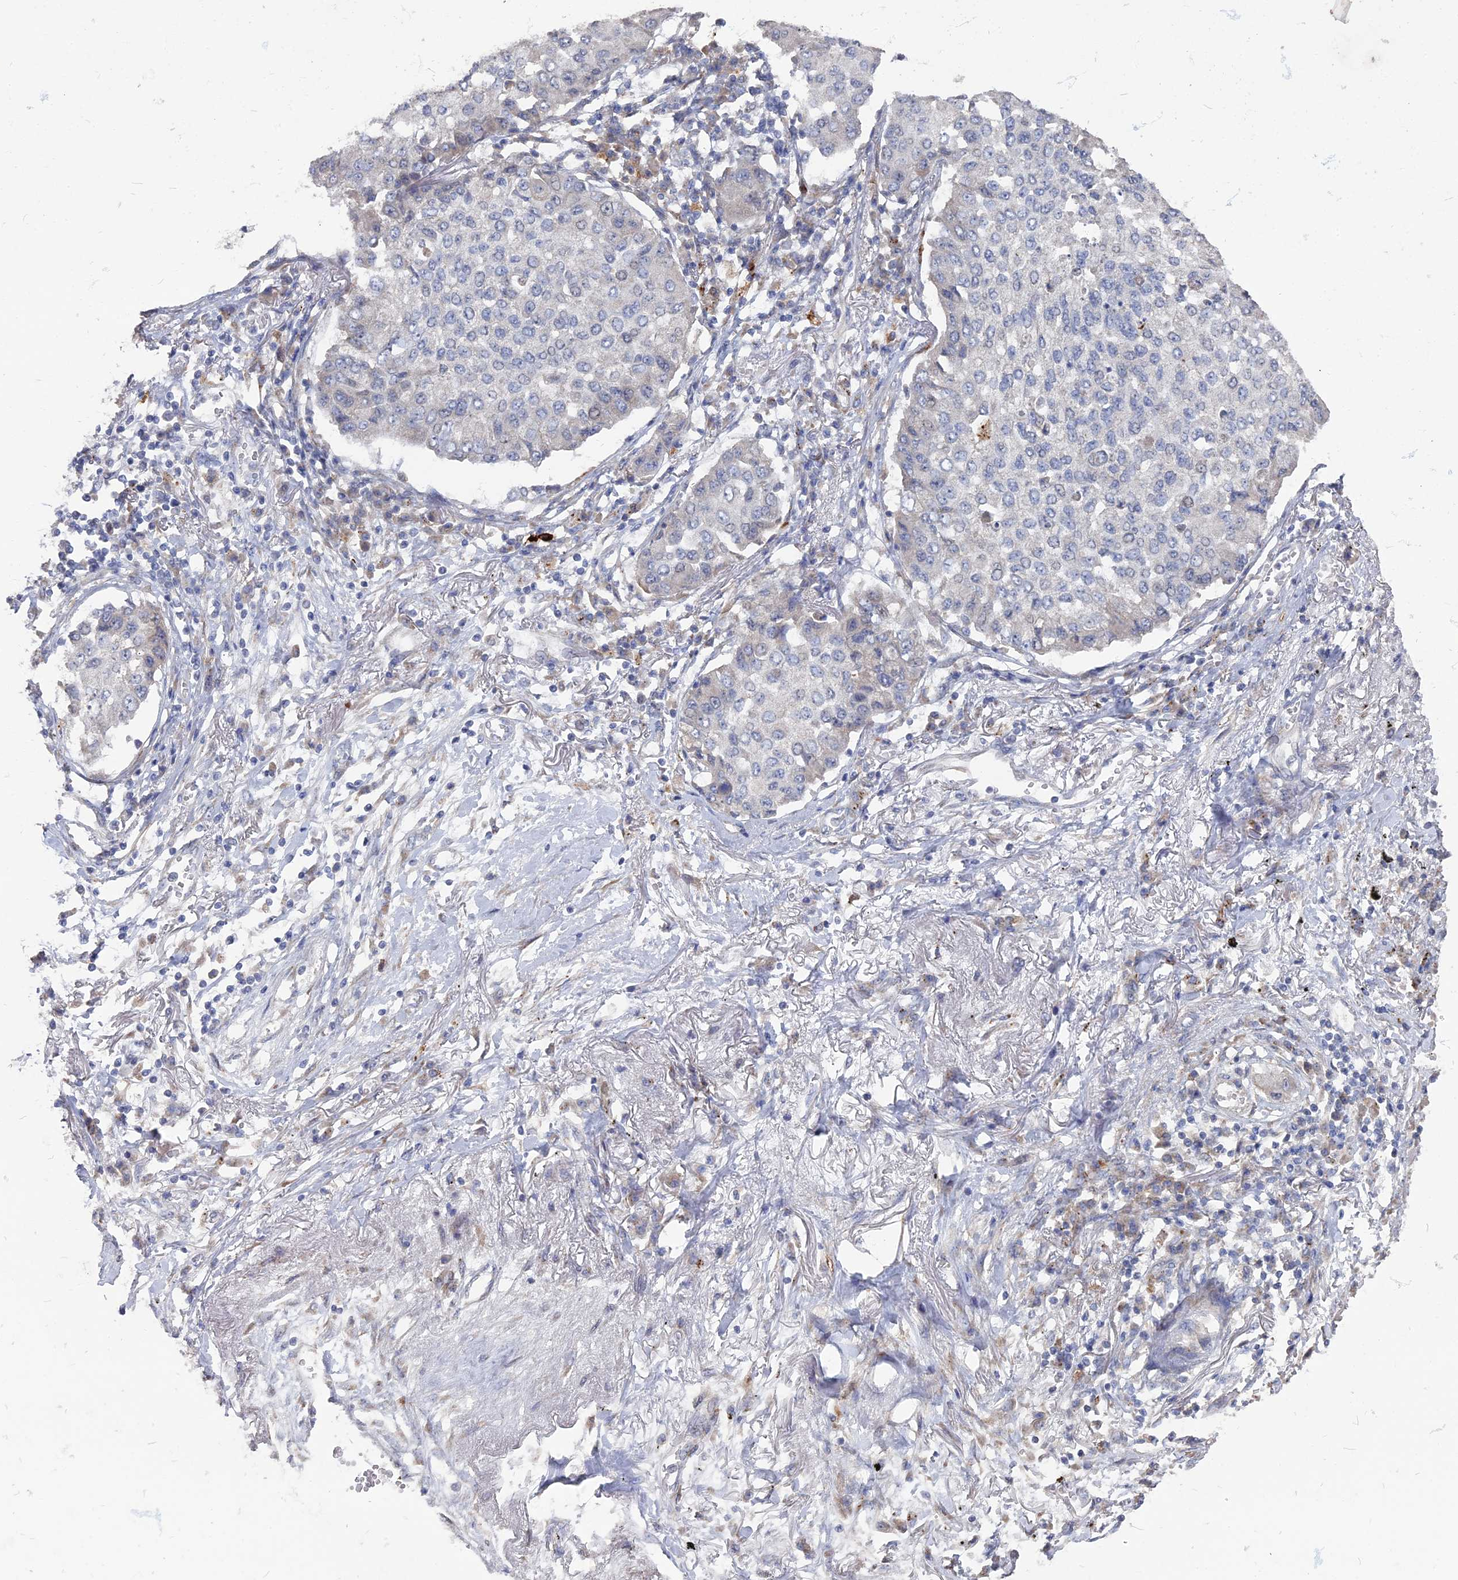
{"staining": {"intensity": "negative", "quantity": "none", "location": "none"}, "tissue": "lung cancer", "cell_type": "Tumor cells", "image_type": "cancer", "snomed": [{"axis": "morphology", "description": "Squamous cell carcinoma, NOS"}, {"axis": "topography", "description": "Lung"}], "caption": "Protein analysis of lung cancer (squamous cell carcinoma) exhibits no significant positivity in tumor cells. (DAB IHC with hematoxylin counter stain).", "gene": "TMEM128", "patient": {"sex": "male", "age": 74}}